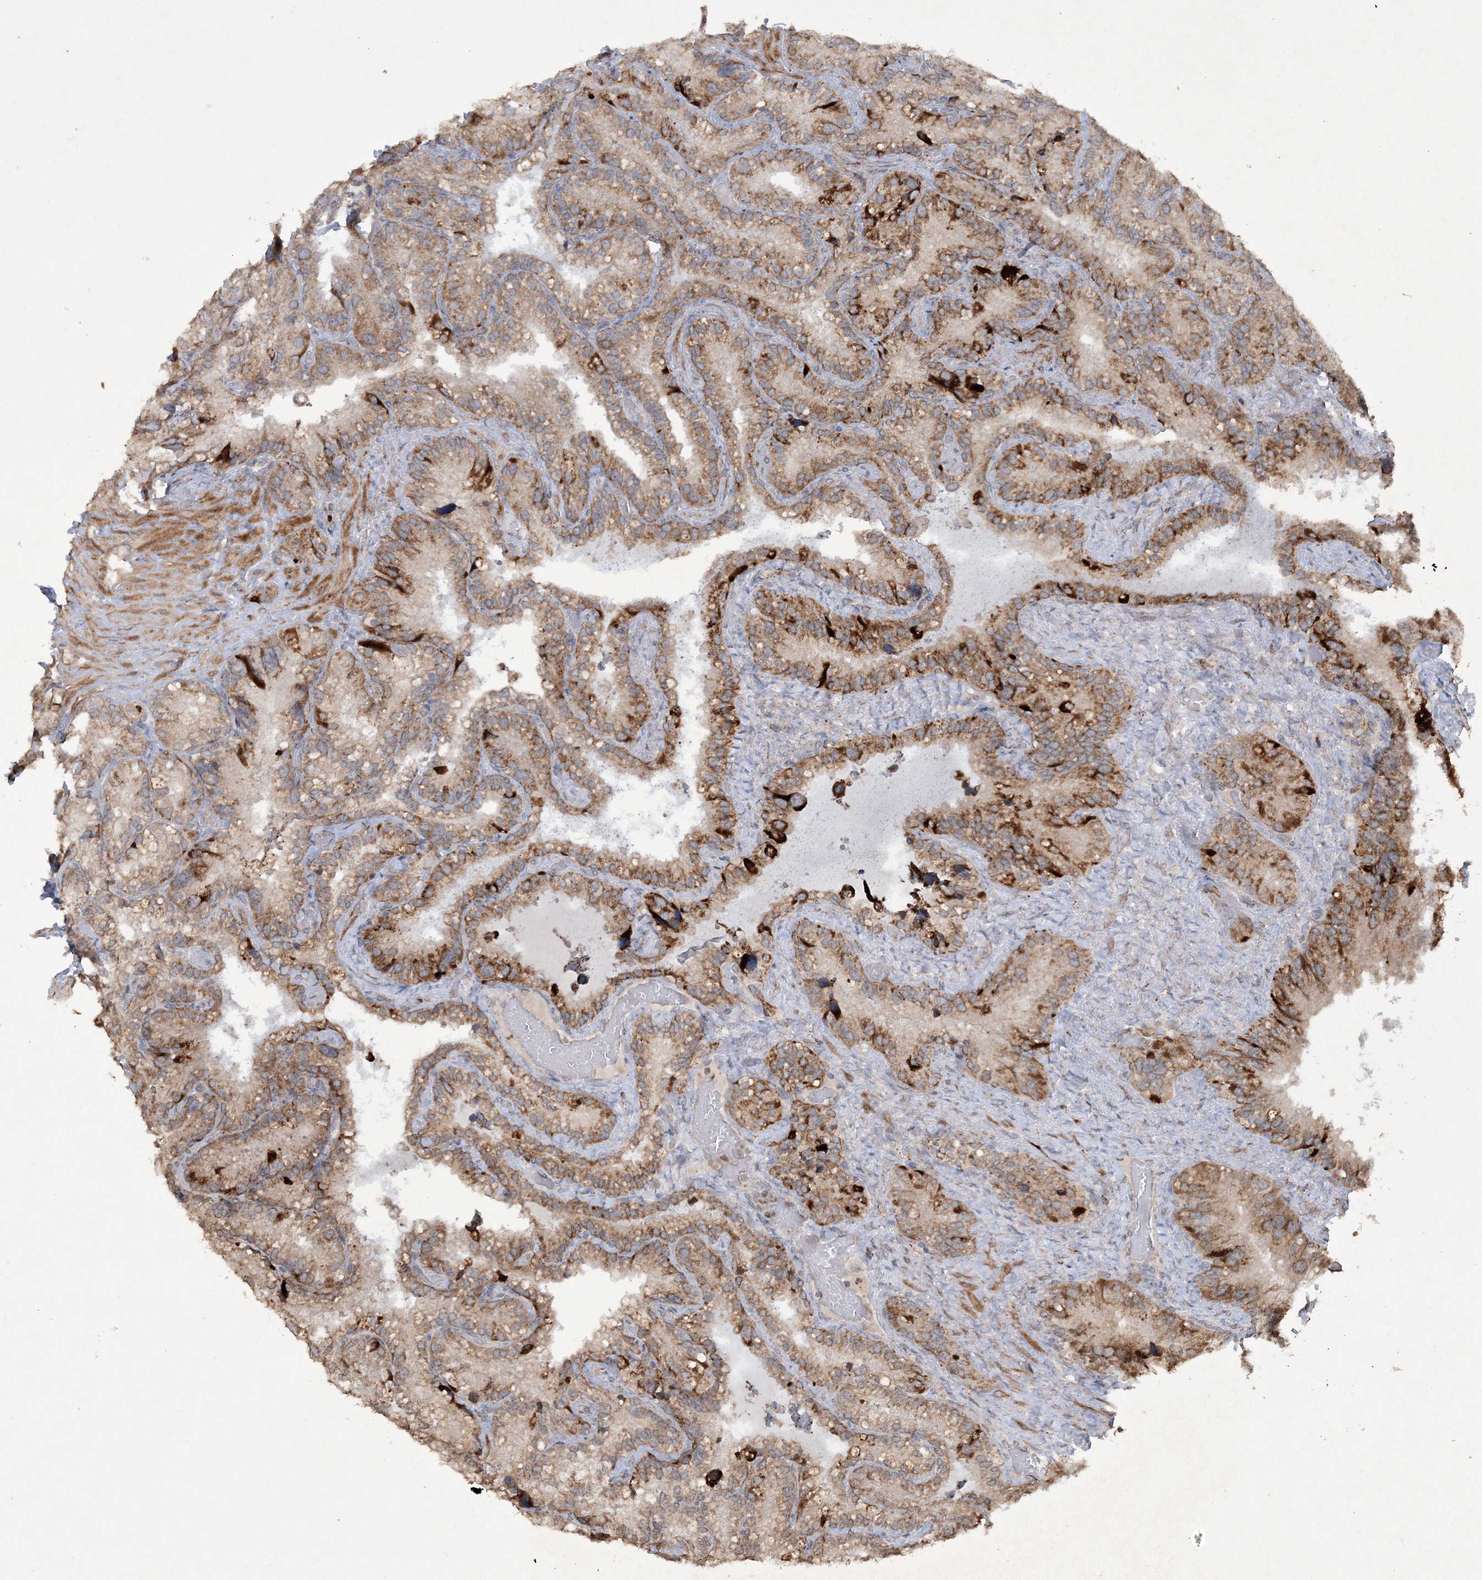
{"staining": {"intensity": "moderate", "quantity": ">75%", "location": "cytoplasmic/membranous"}, "tissue": "seminal vesicle", "cell_type": "Glandular cells", "image_type": "normal", "snomed": [{"axis": "morphology", "description": "Normal tissue, NOS"}, {"axis": "topography", "description": "Prostate"}, {"axis": "topography", "description": "Seminal veicle"}], "caption": "Unremarkable seminal vesicle was stained to show a protein in brown. There is medium levels of moderate cytoplasmic/membranous staining in about >75% of glandular cells.", "gene": "TTC7A", "patient": {"sex": "male", "age": 68}}